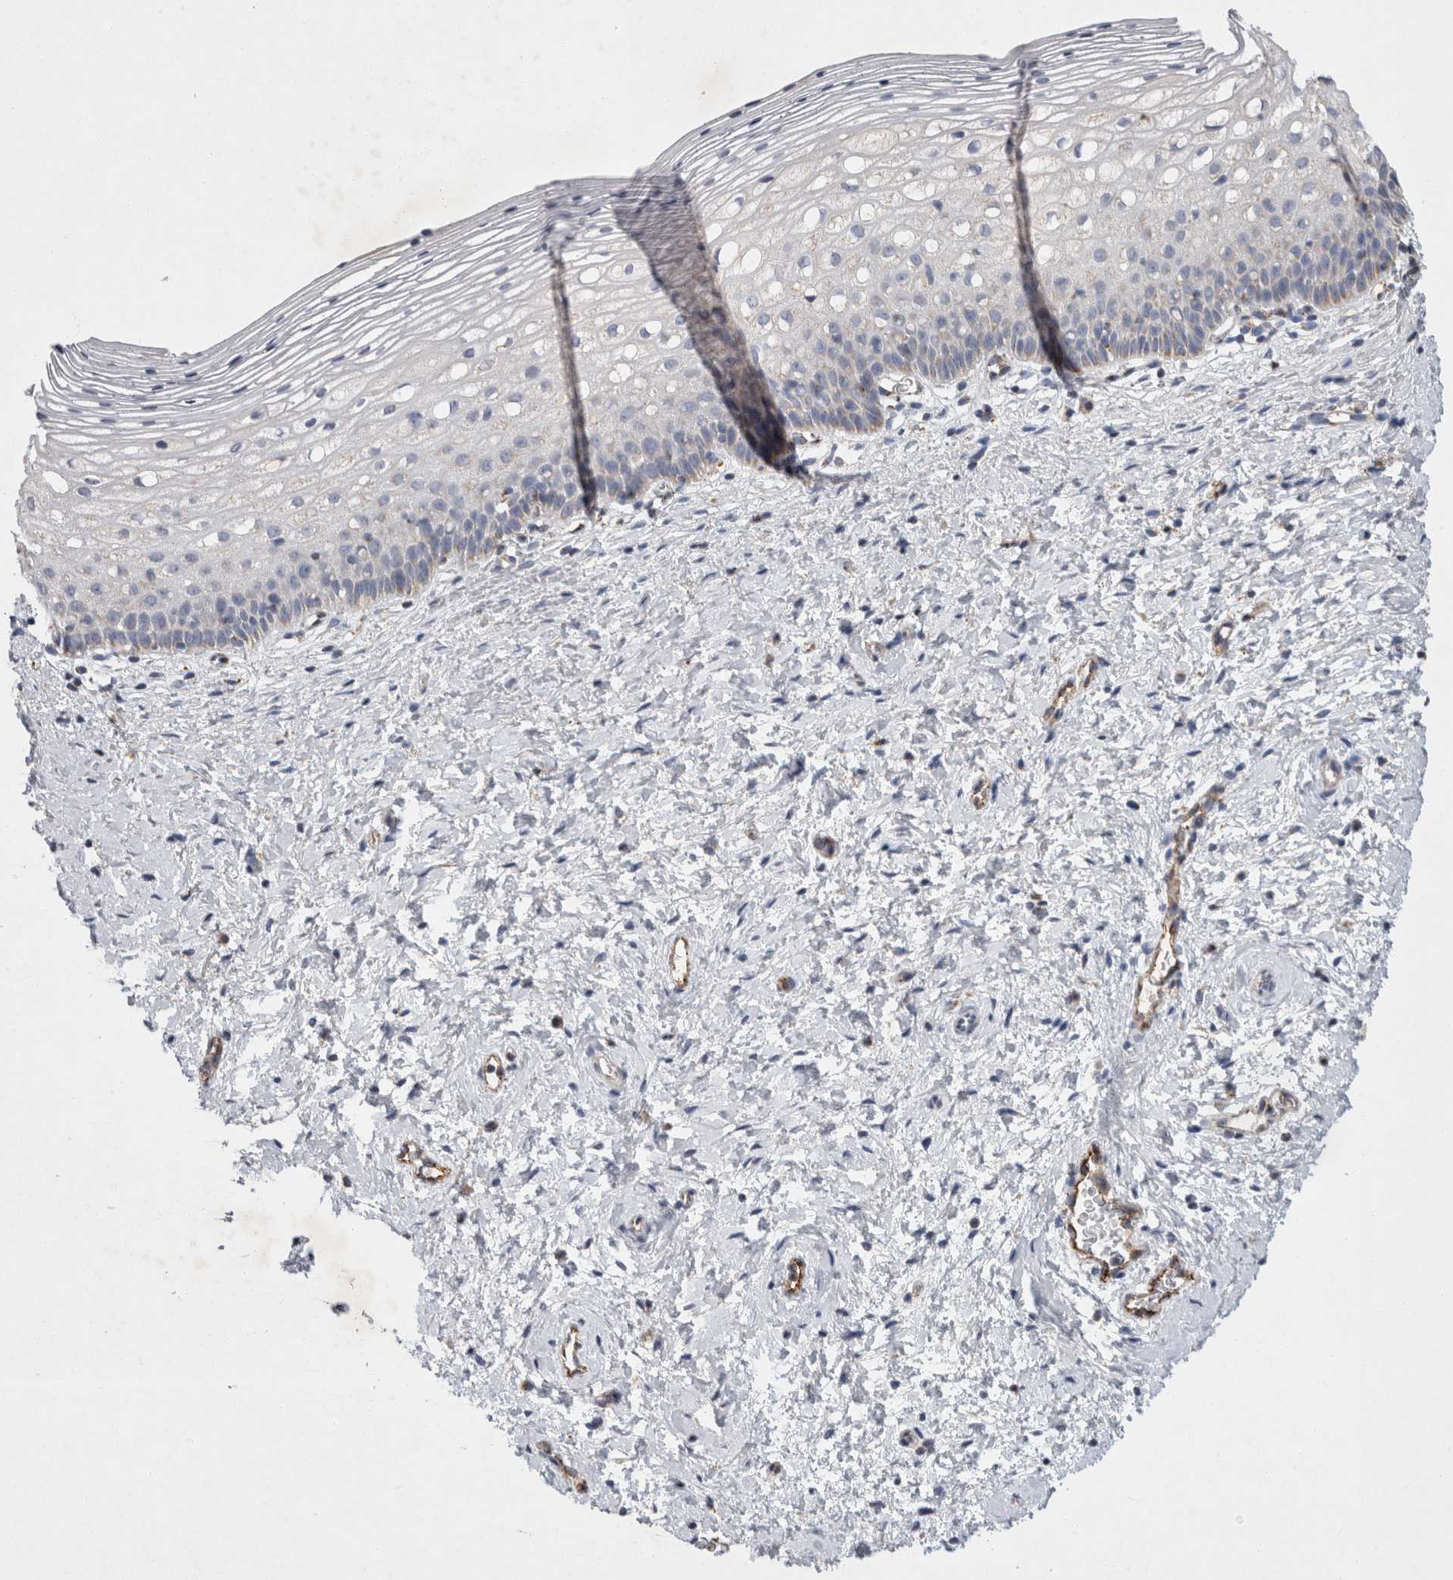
{"staining": {"intensity": "moderate", "quantity": "<25%", "location": "cytoplasmic/membranous"}, "tissue": "cervix", "cell_type": "Squamous epithelial cells", "image_type": "normal", "snomed": [{"axis": "morphology", "description": "Normal tissue, NOS"}, {"axis": "topography", "description": "Cervix"}], "caption": "This is a histology image of immunohistochemistry (IHC) staining of benign cervix, which shows moderate positivity in the cytoplasmic/membranous of squamous epithelial cells.", "gene": "IARS2", "patient": {"sex": "female", "age": 72}}